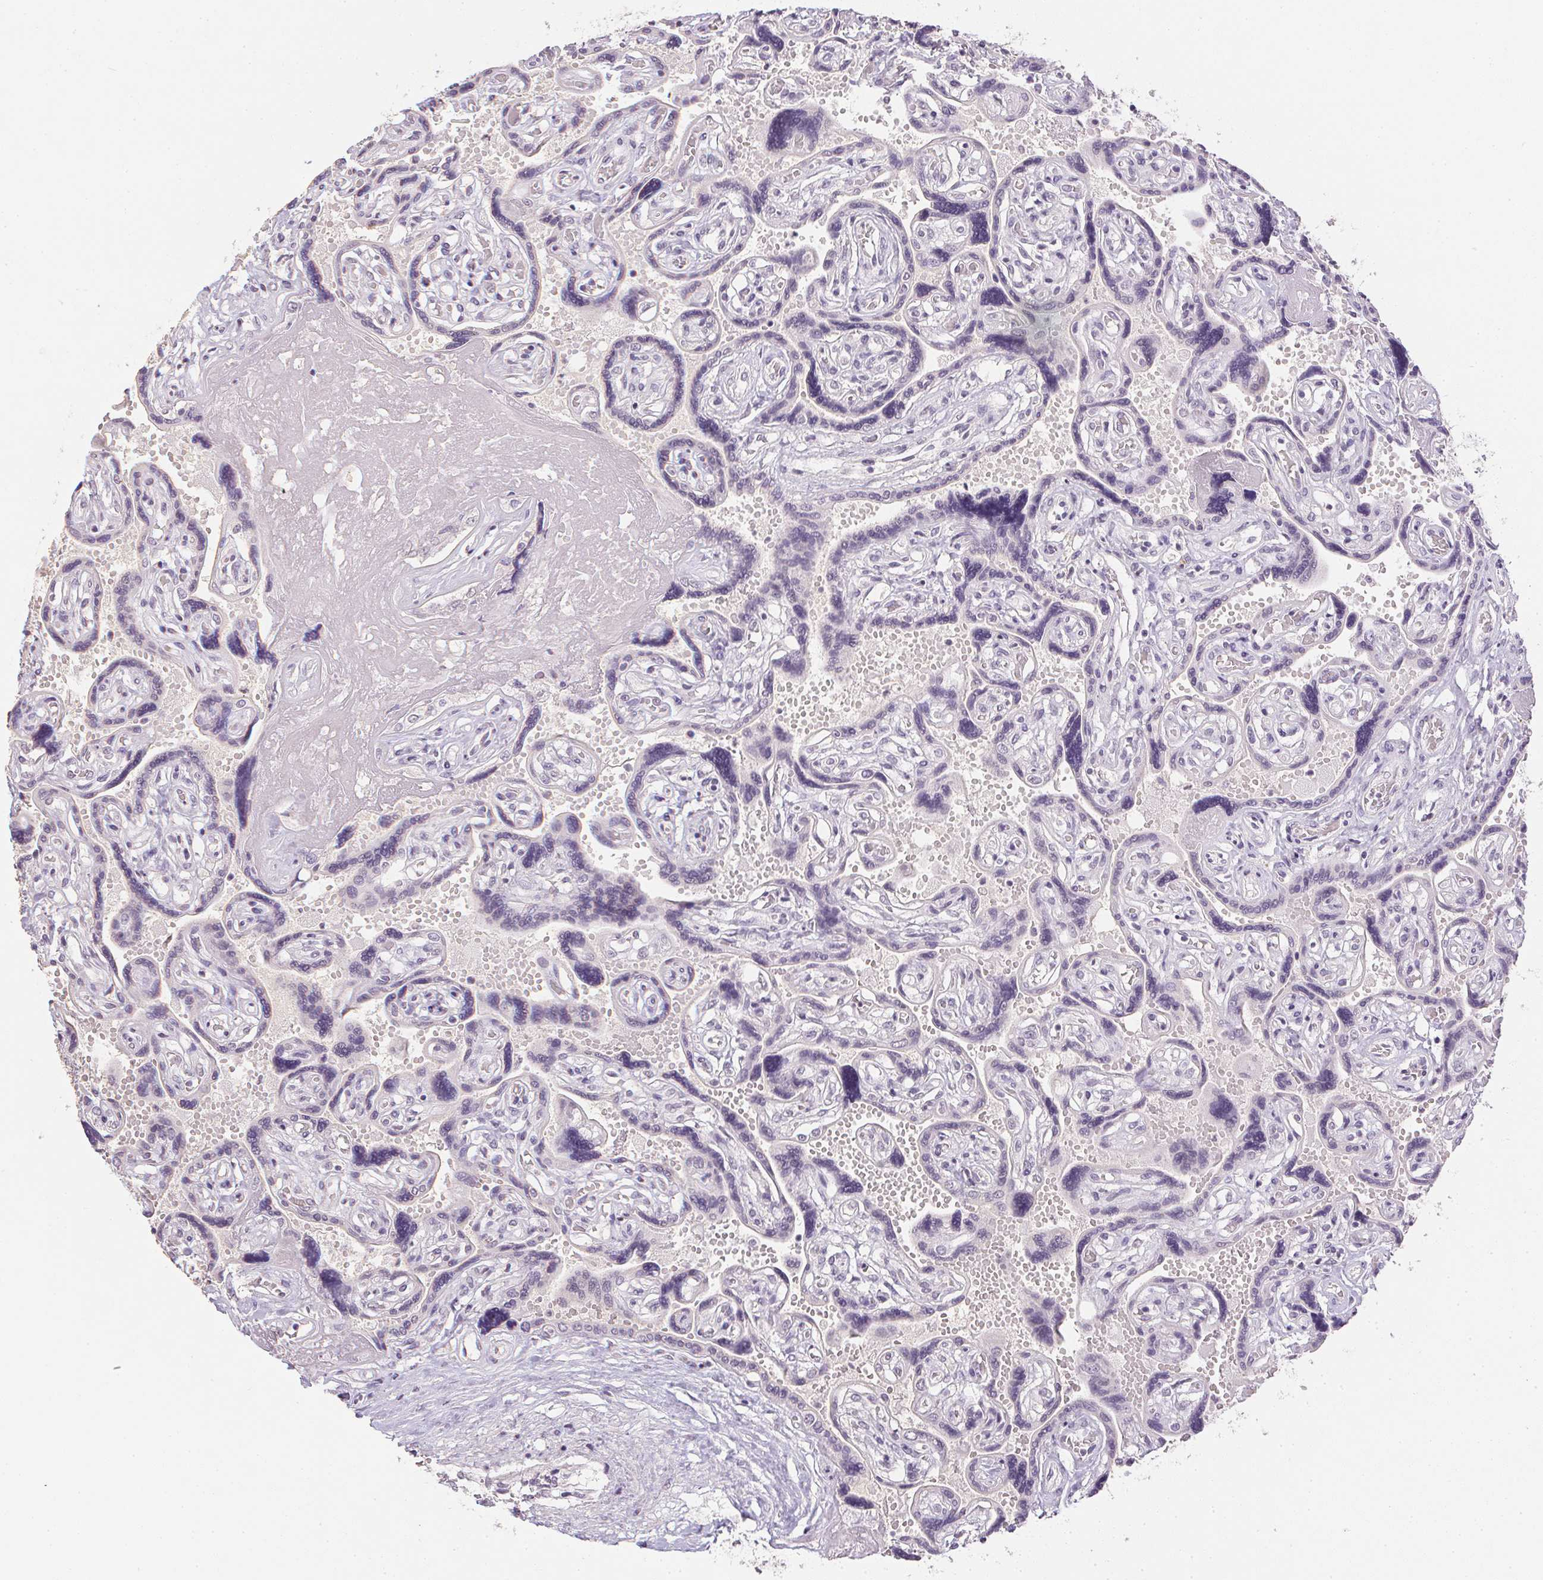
{"staining": {"intensity": "negative", "quantity": "none", "location": "none"}, "tissue": "placenta", "cell_type": "Decidual cells", "image_type": "normal", "snomed": [{"axis": "morphology", "description": "Normal tissue, NOS"}, {"axis": "topography", "description": "Placenta"}], "caption": "Immunohistochemical staining of normal placenta shows no significant positivity in decidual cells.", "gene": "PPY", "patient": {"sex": "female", "age": 32}}